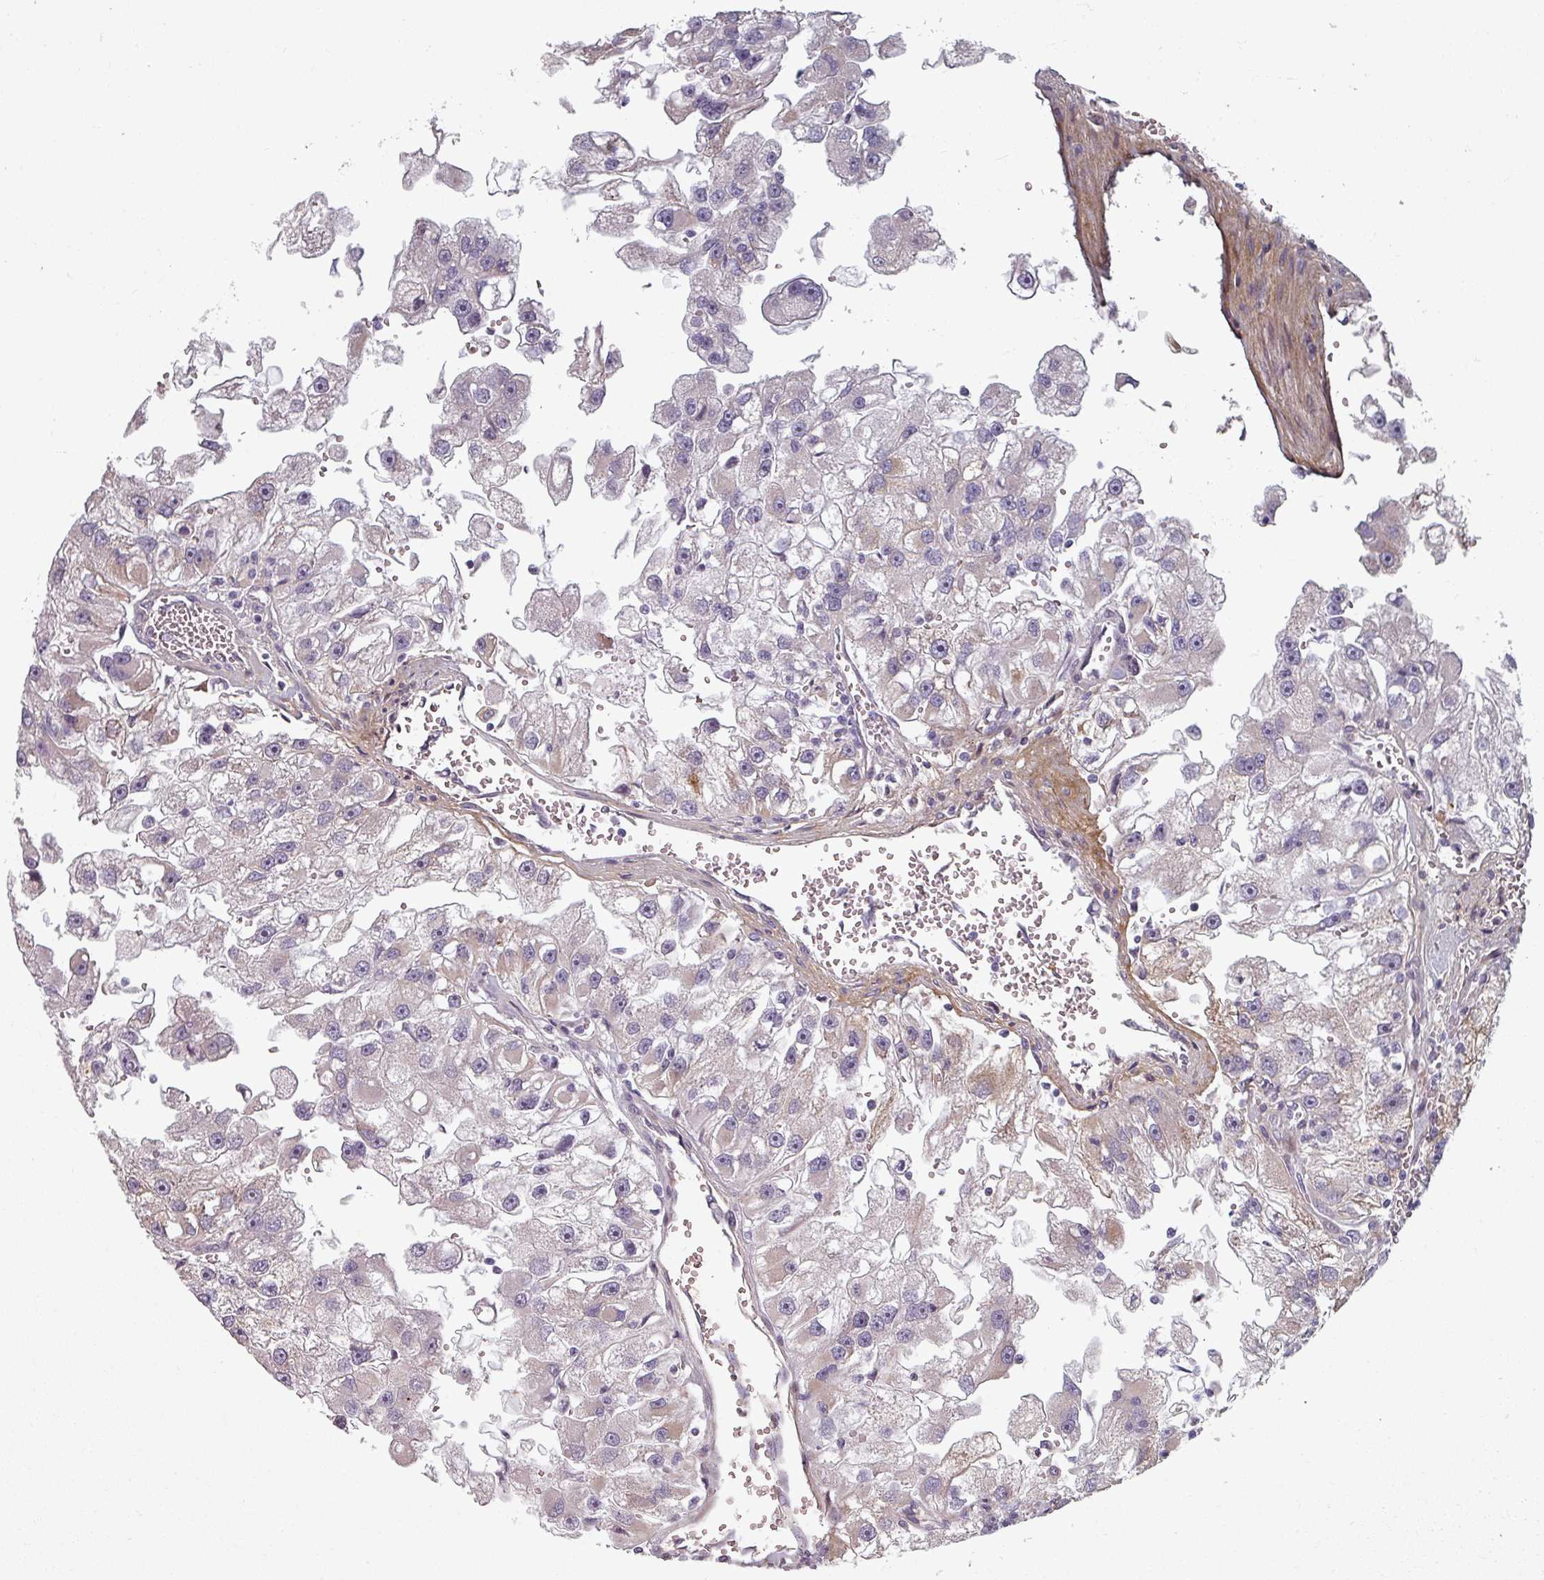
{"staining": {"intensity": "negative", "quantity": "none", "location": "none"}, "tissue": "renal cancer", "cell_type": "Tumor cells", "image_type": "cancer", "snomed": [{"axis": "morphology", "description": "Adenocarcinoma, NOS"}, {"axis": "topography", "description": "Kidney"}], "caption": "An immunohistochemistry (IHC) image of renal cancer (adenocarcinoma) is shown. There is no staining in tumor cells of renal cancer (adenocarcinoma). The staining is performed using DAB (3,3'-diaminobenzidine) brown chromogen with nuclei counter-stained in using hematoxylin.", "gene": "CYB5RL", "patient": {"sex": "male", "age": 63}}